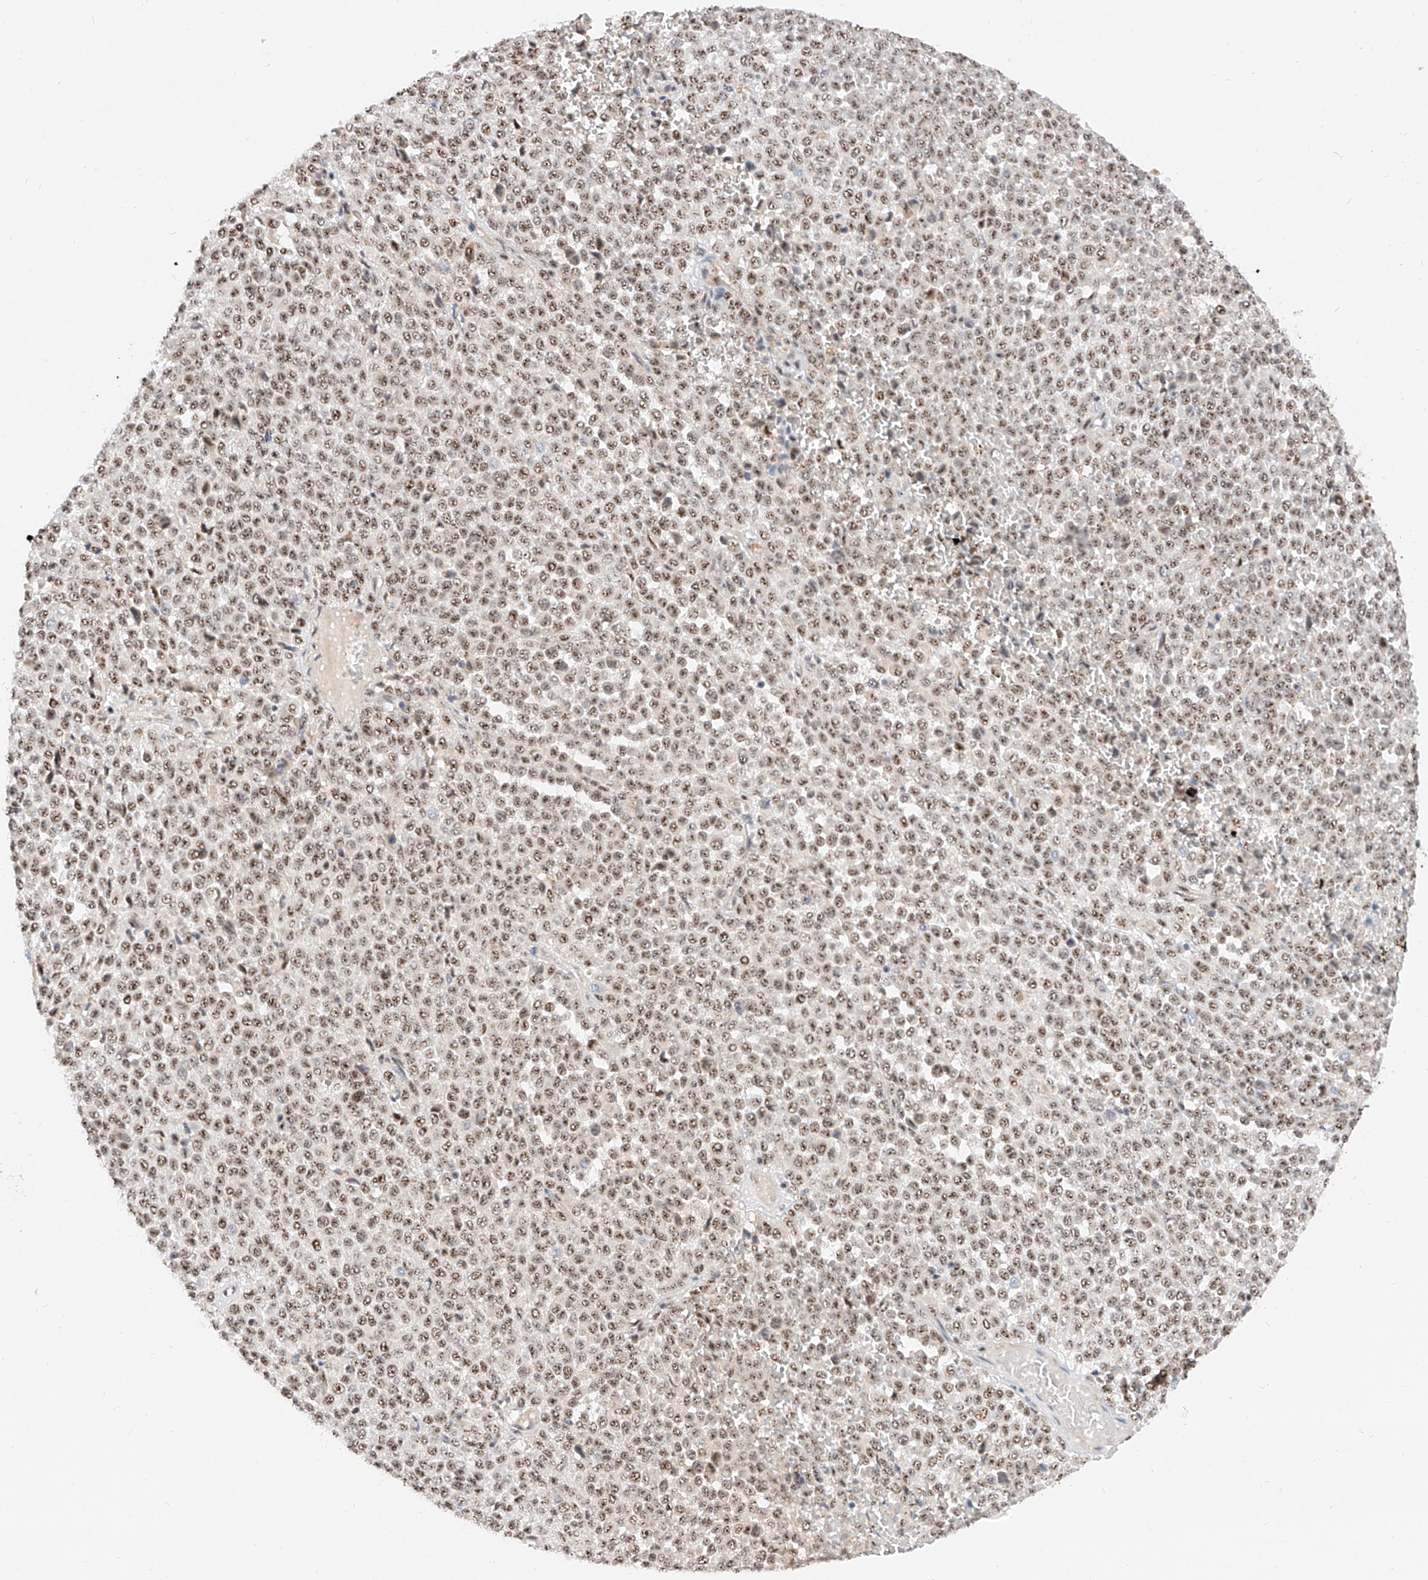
{"staining": {"intensity": "moderate", "quantity": ">75%", "location": "nuclear"}, "tissue": "melanoma", "cell_type": "Tumor cells", "image_type": "cancer", "snomed": [{"axis": "morphology", "description": "Malignant melanoma, Metastatic site"}, {"axis": "topography", "description": "Pancreas"}], "caption": "Melanoma stained for a protein (brown) displays moderate nuclear positive expression in approximately >75% of tumor cells.", "gene": "ATXN7L2", "patient": {"sex": "female", "age": 30}}